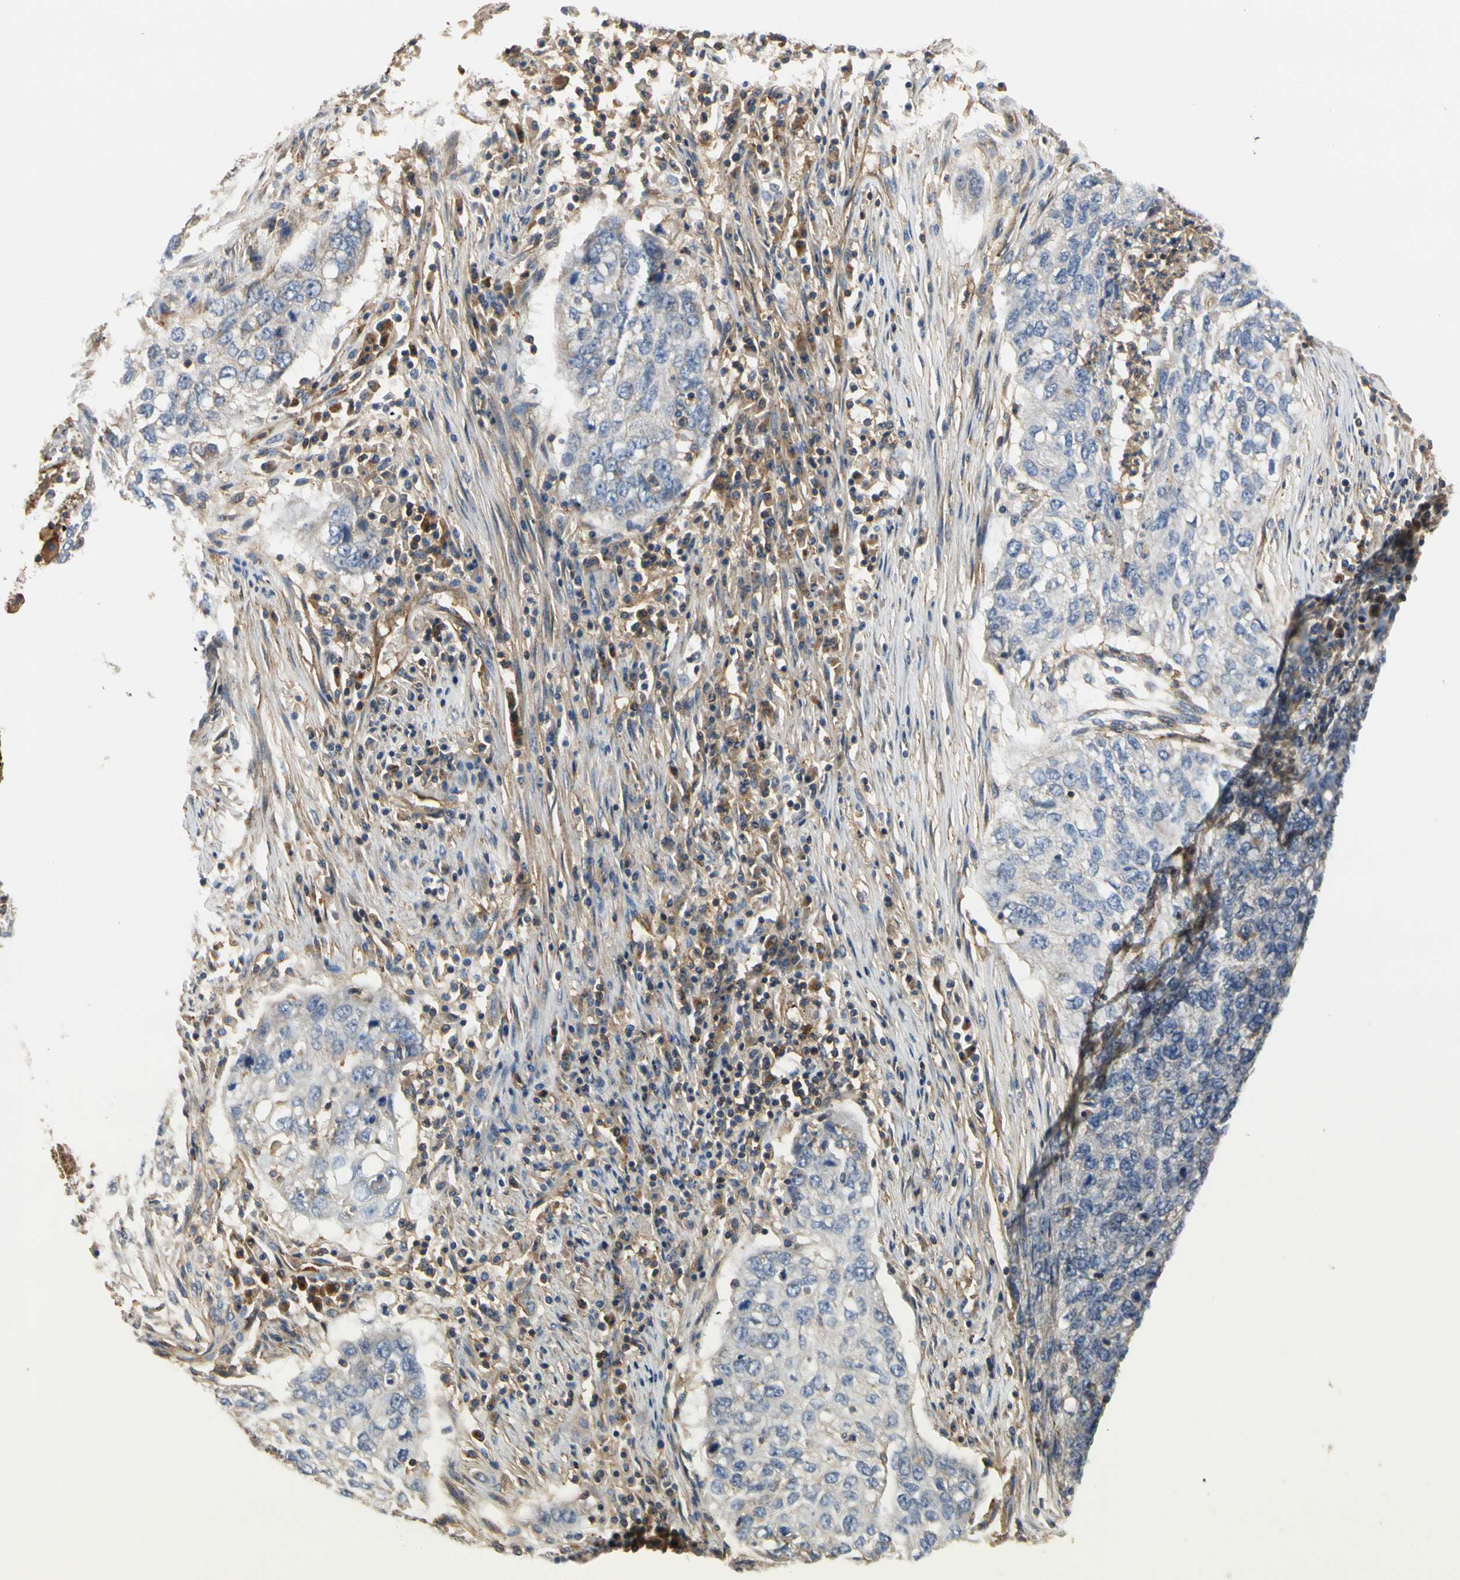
{"staining": {"intensity": "negative", "quantity": "none", "location": "none"}, "tissue": "lung cancer", "cell_type": "Tumor cells", "image_type": "cancer", "snomed": [{"axis": "morphology", "description": "Squamous cell carcinoma, NOS"}, {"axis": "topography", "description": "Lung"}], "caption": "Immunohistochemistry (IHC) of human lung squamous cell carcinoma demonstrates no positivity in tumor cells.", "gene": "IL1RL1", "patient": {"sex": "female", "age": 63}}